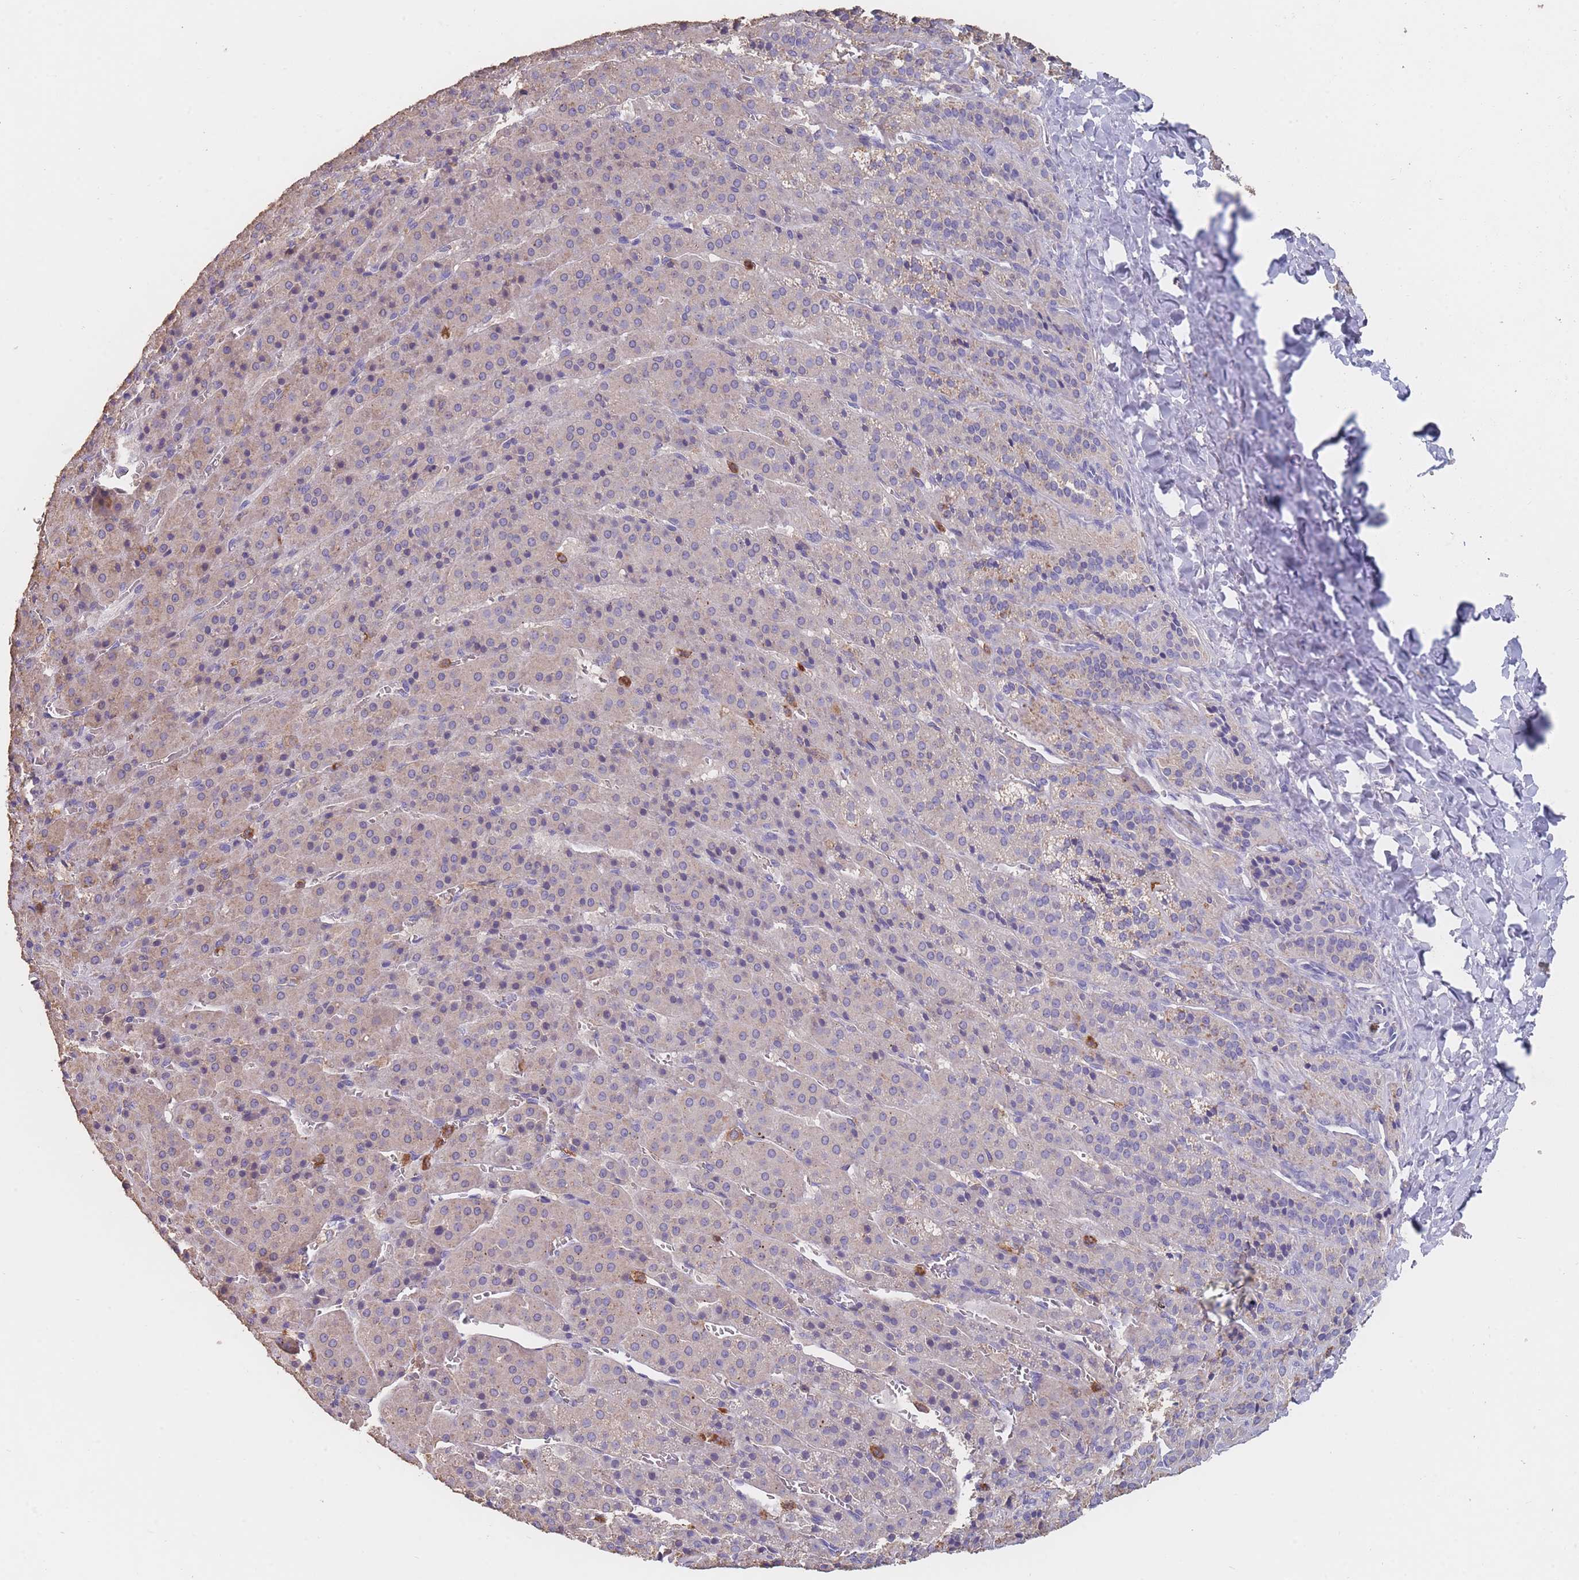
{"staining": {"intensity": "weak", "quantity": "25%-75%", "location": "cytoplasmic/membranous"}, "tissue": "adrenal gland", "cell_type": "Glandular cells", "image_type": "normal", "snomed": [{"axis": "morphology", "description": "Normal tissue, NOS"}, {"axis": "topography", "description": "Adrenal gland"}], "caption": "Glandular cells demonstrate weak cytoplasmic/membranous expression in about 25%-75% of cells in unremarkable adrenal gland.", "gene": "CLEC12A", "patient": {"sex": "female", "age": 41}}